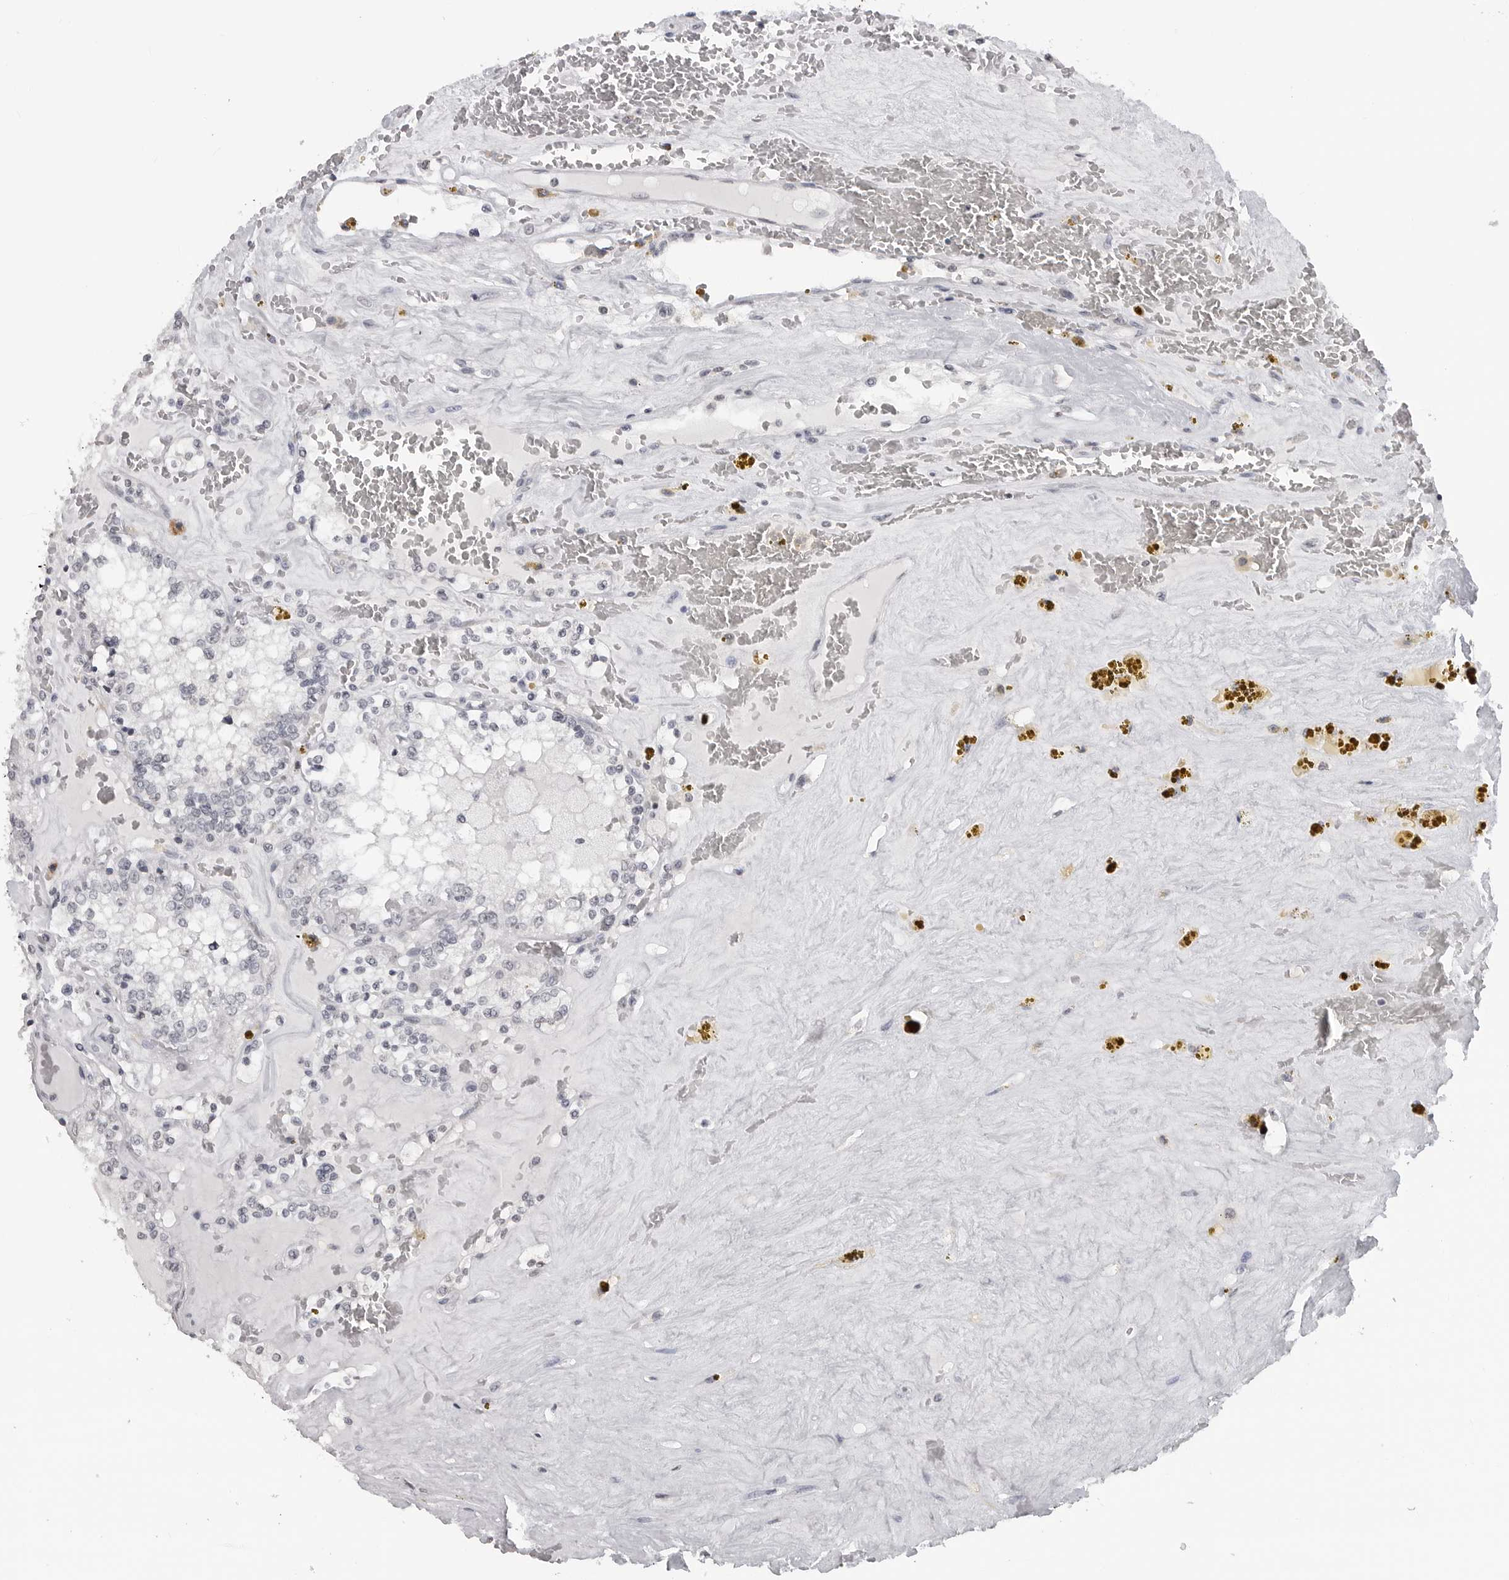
{"staining": {"intensity": "negative", "quantity": "none", "location": "none"}, "tissue": "renal cancer", "cell_type": "Tumor cells", "image_type": "cancer", "snomed": [{"axis": "morphology", "description": "Adenocarcinoma, NOS"}, {"axis": "topography", "description": "Kidney"}], "caption": "Immunohistochemistry of renal adenocarcinoma exhibits no staining in tumor cells.", "gene": "DDX54", "patient": {"sex": "female", "age": 56}}